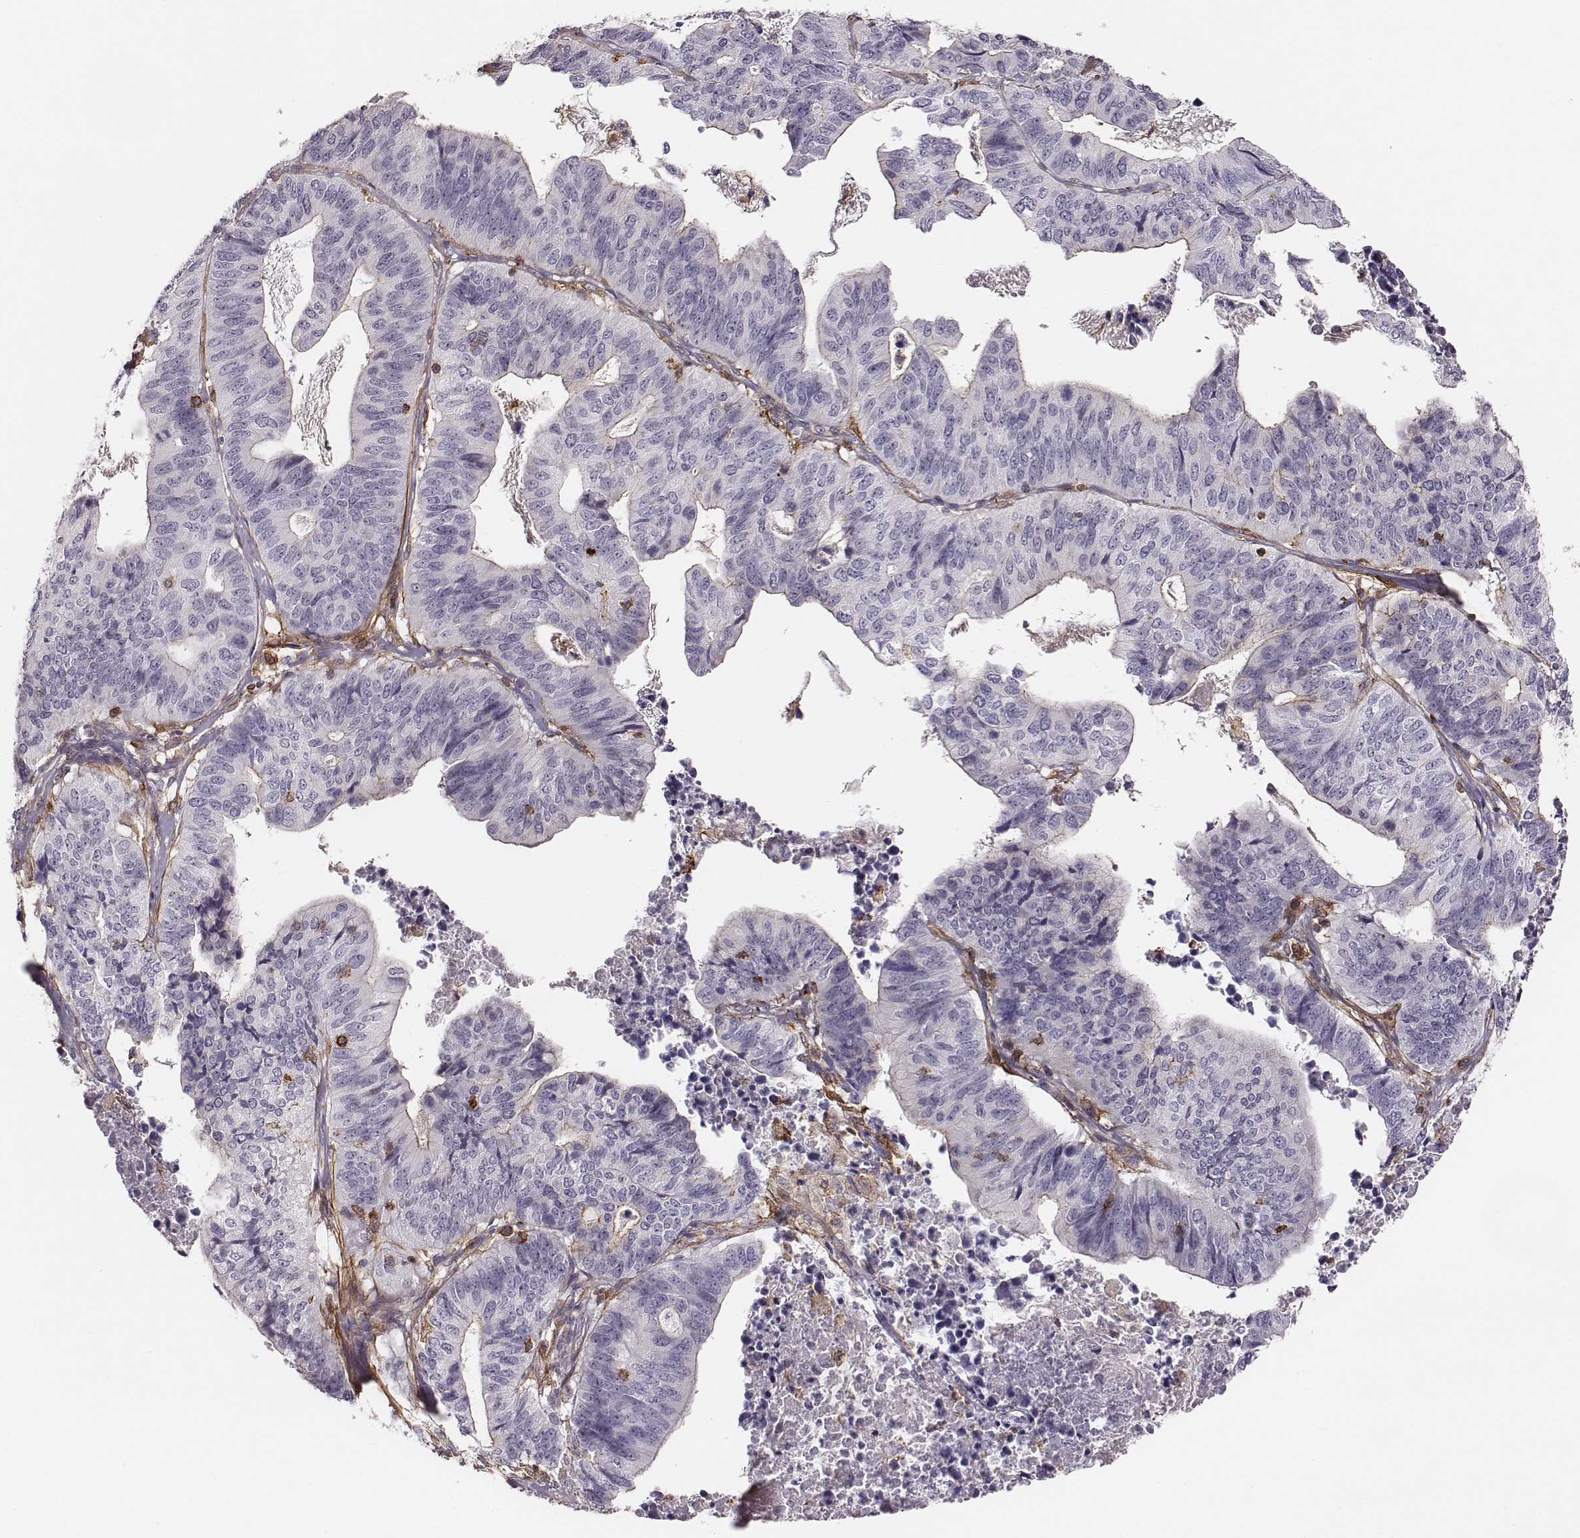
{"staining": {"intensity": "negative", "quantity": "none", "location": "none"}, "tissue": "stomach cancer", "cell_type": "Tumor cells", "image_type": "cancer", "snomed": [{"axis": "morphology", "description": "Adenocarcinoma, NOS"}, {"axis": "topography", "description": "Stomach, upper"}], "caption": "High power microscopy histopathology image of an immunohistochemistry micrograph of stomach adenocarcinoma, revealing no significant staining in tumor cells.", "gene": "ZYX", "patient": {"sex": "female", "age": 67}}